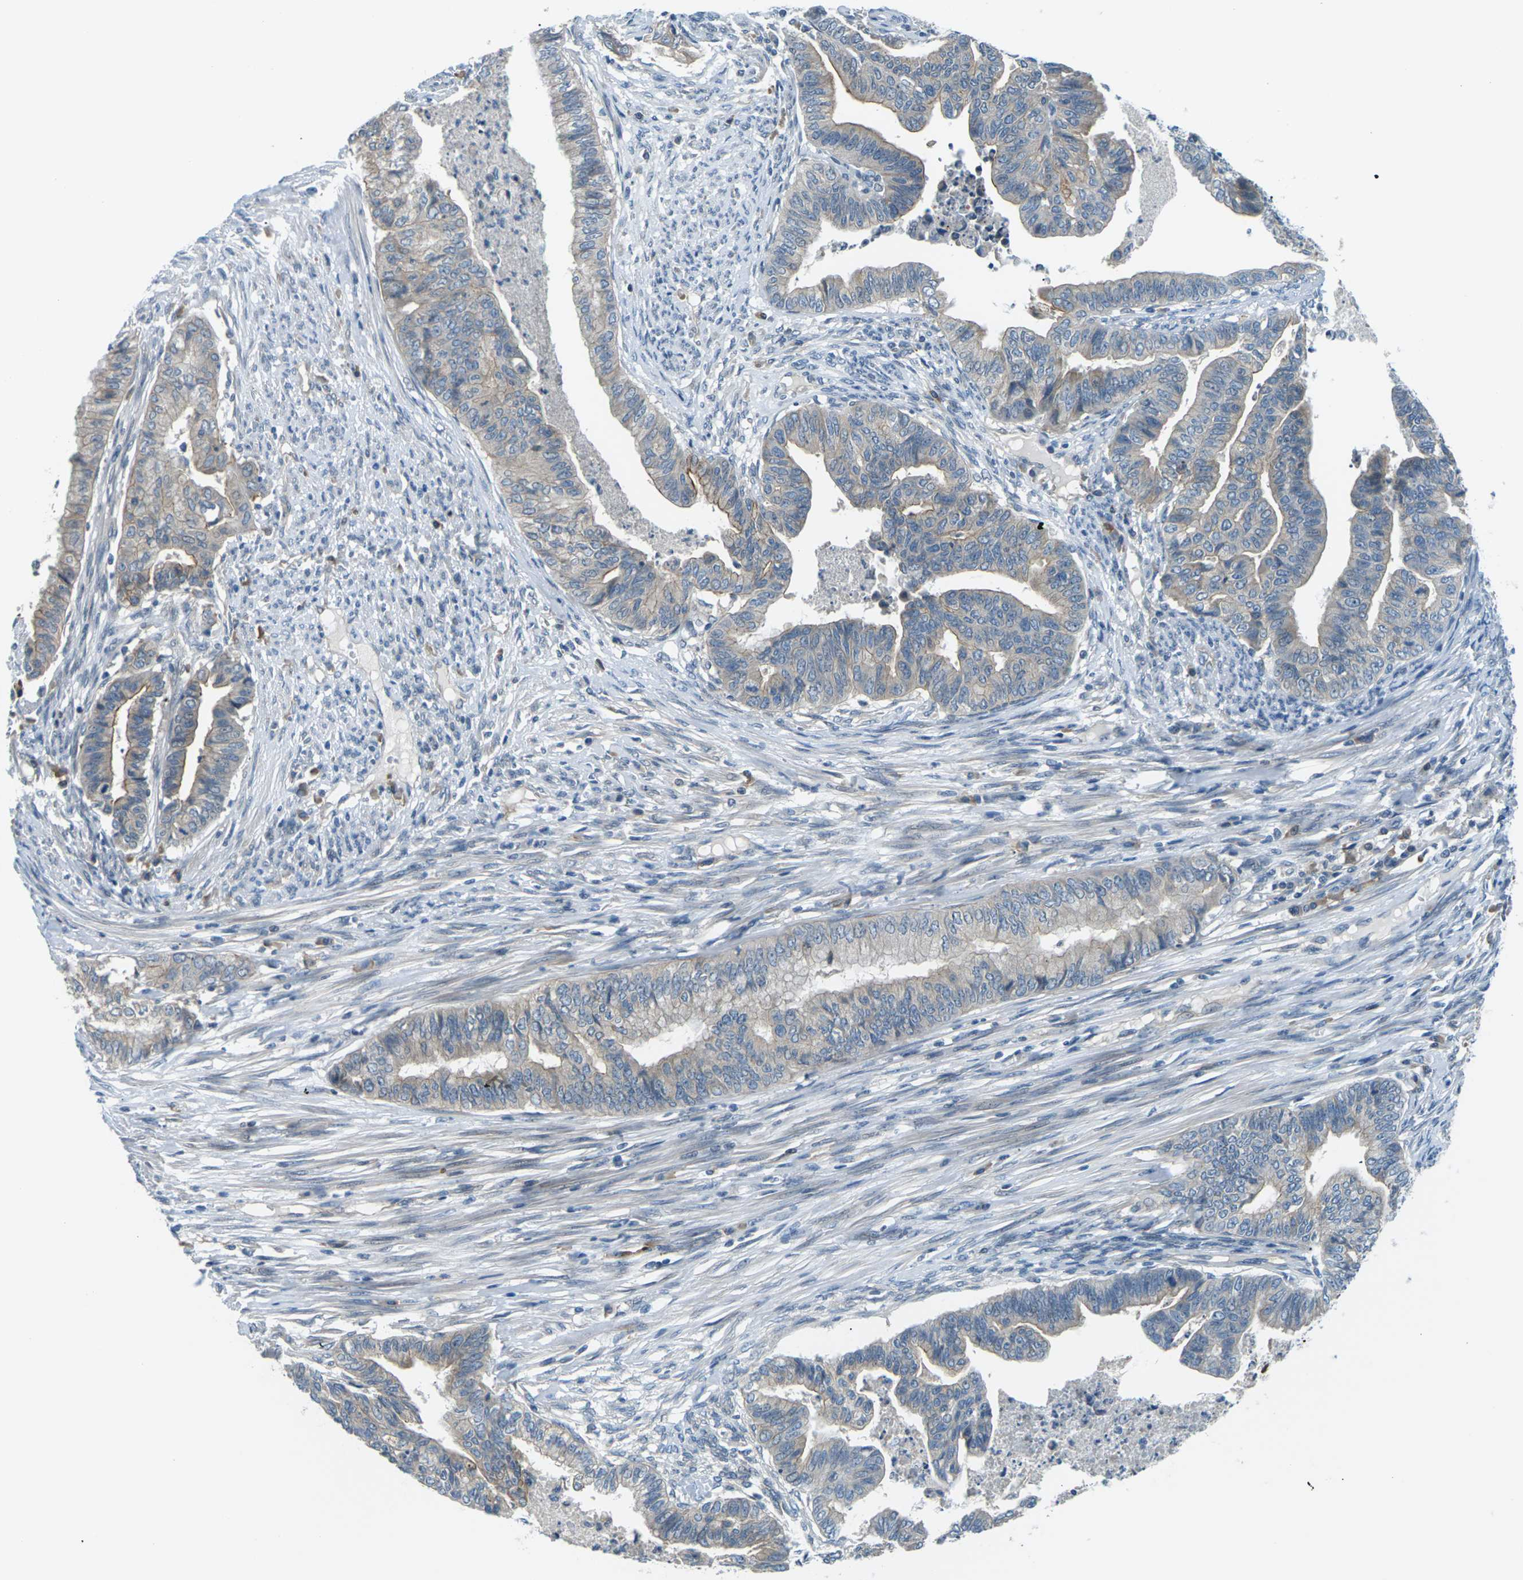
{"staining": {"intensity": "weak", "quantity": "<25%", "location": "cytoplasmic/membranous"}, "tissue": "endometrial cancer", "cell_type": "Tumor cells", "image_type": "cancer", "snomed": [{"axis": "morphology", "description": "Adenocarcinoma, NOS"}, {"axis": "topography", "description": "Endometrium"}], "caption": "Immunohistochemistry (IHC) micrograph of neoplastic tissue: human endometrial adenocarcinoma stained with DAB (3,3'-diaminobenzidine) reveals no significant protein staining in tumor cells.", "gene": "SLC13A3", "patient": {"sex": "female", "age": 79}}